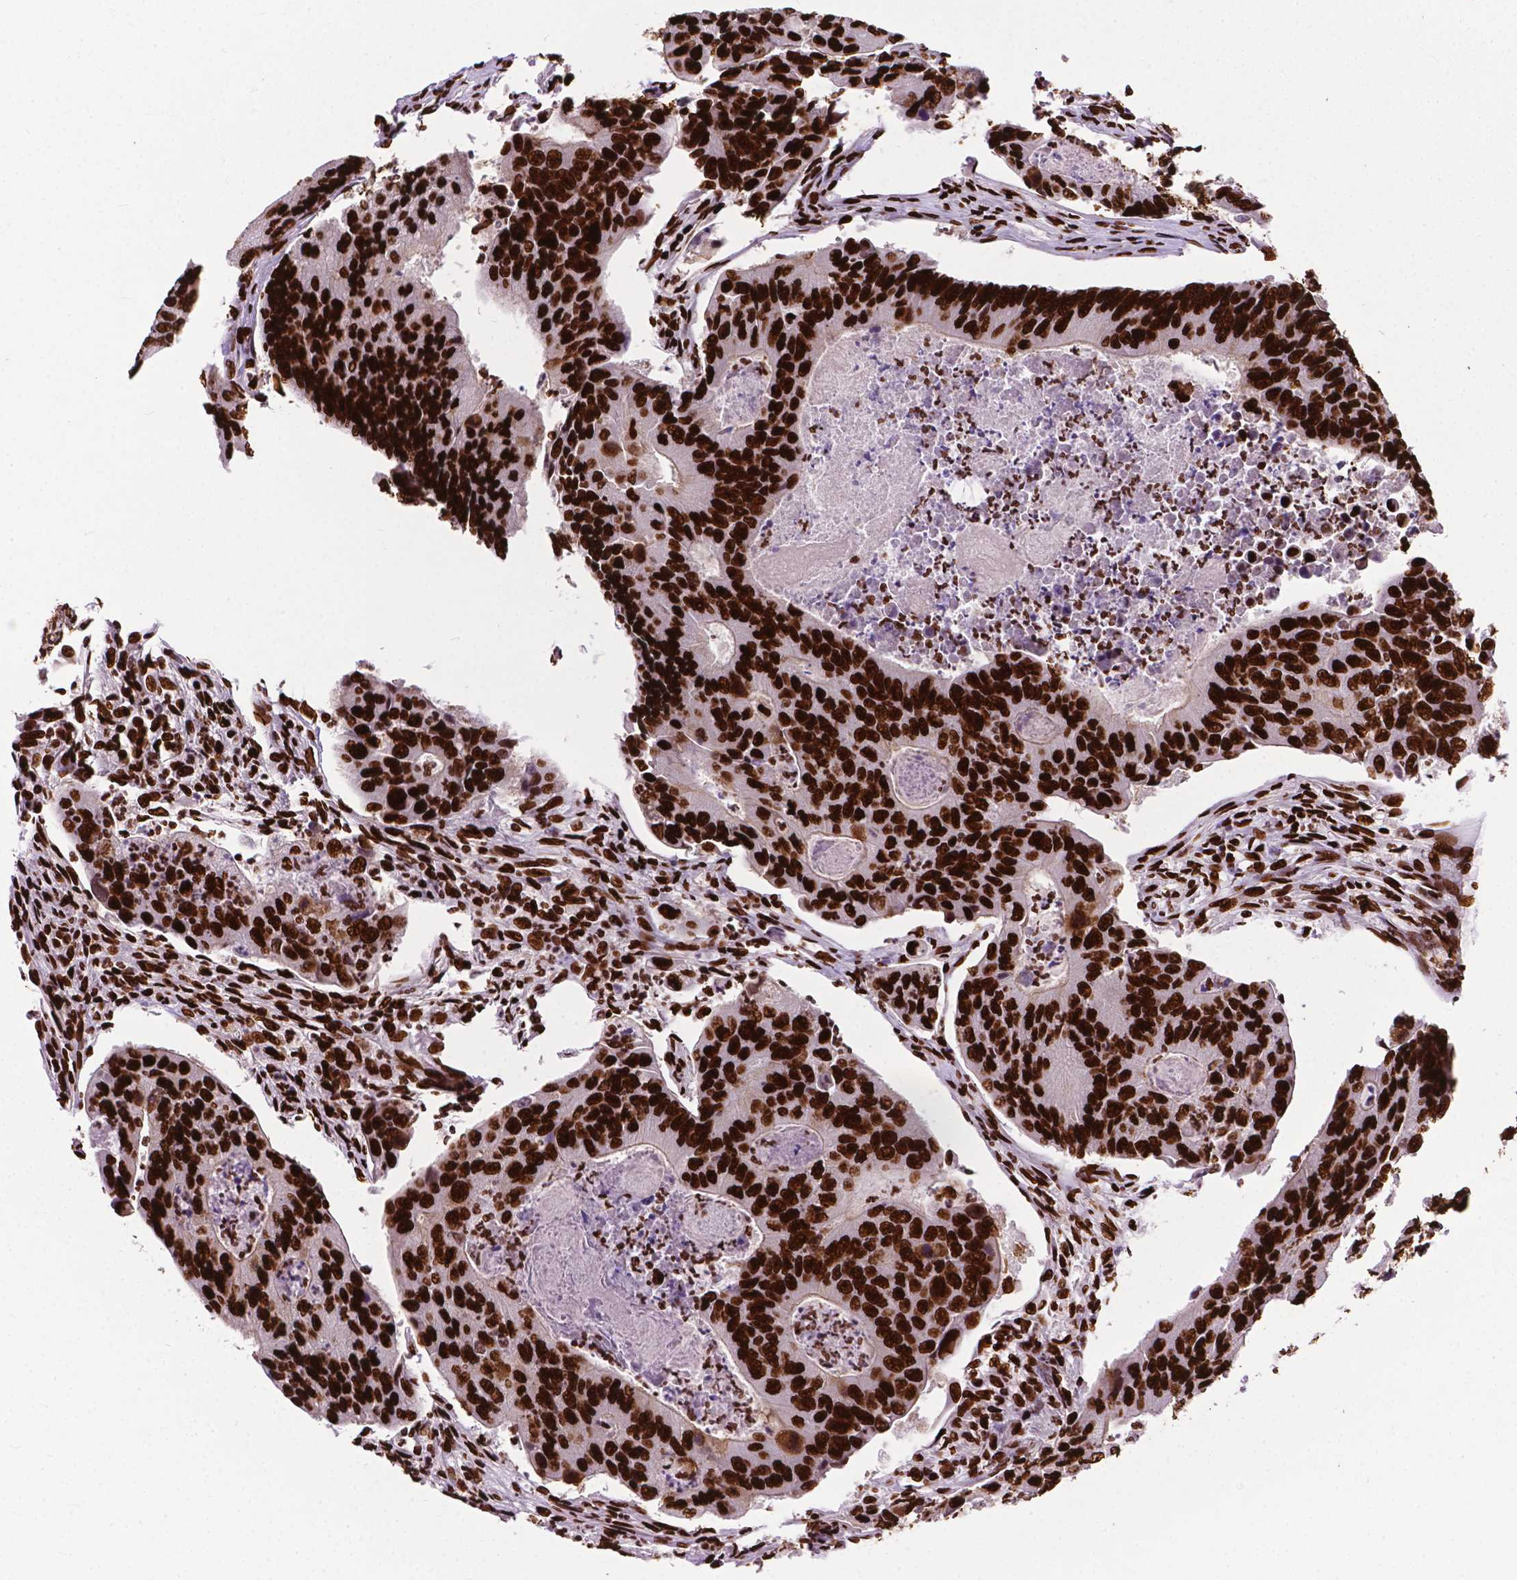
{"staining": {"intensity": "strong", "quantity": ">75%", "location": "nuclear"}, "tissue": "colorectal cancer", "cell_type": "Tumor cells", "image_type": "cancer", "snomed": [{"axis": "morphology", "description": "Adenocarcinoma, NOS"}, {"axis": "topography", "description": "Colon"}], "caption": "This is a histology image of immunohistochemistry (IHC) staining of colorectal cancer, which shows strong positivity in the nuclear of tumor cells.", "gene": "SMIM5", "patient": {"sex": "female", "age": 67}}